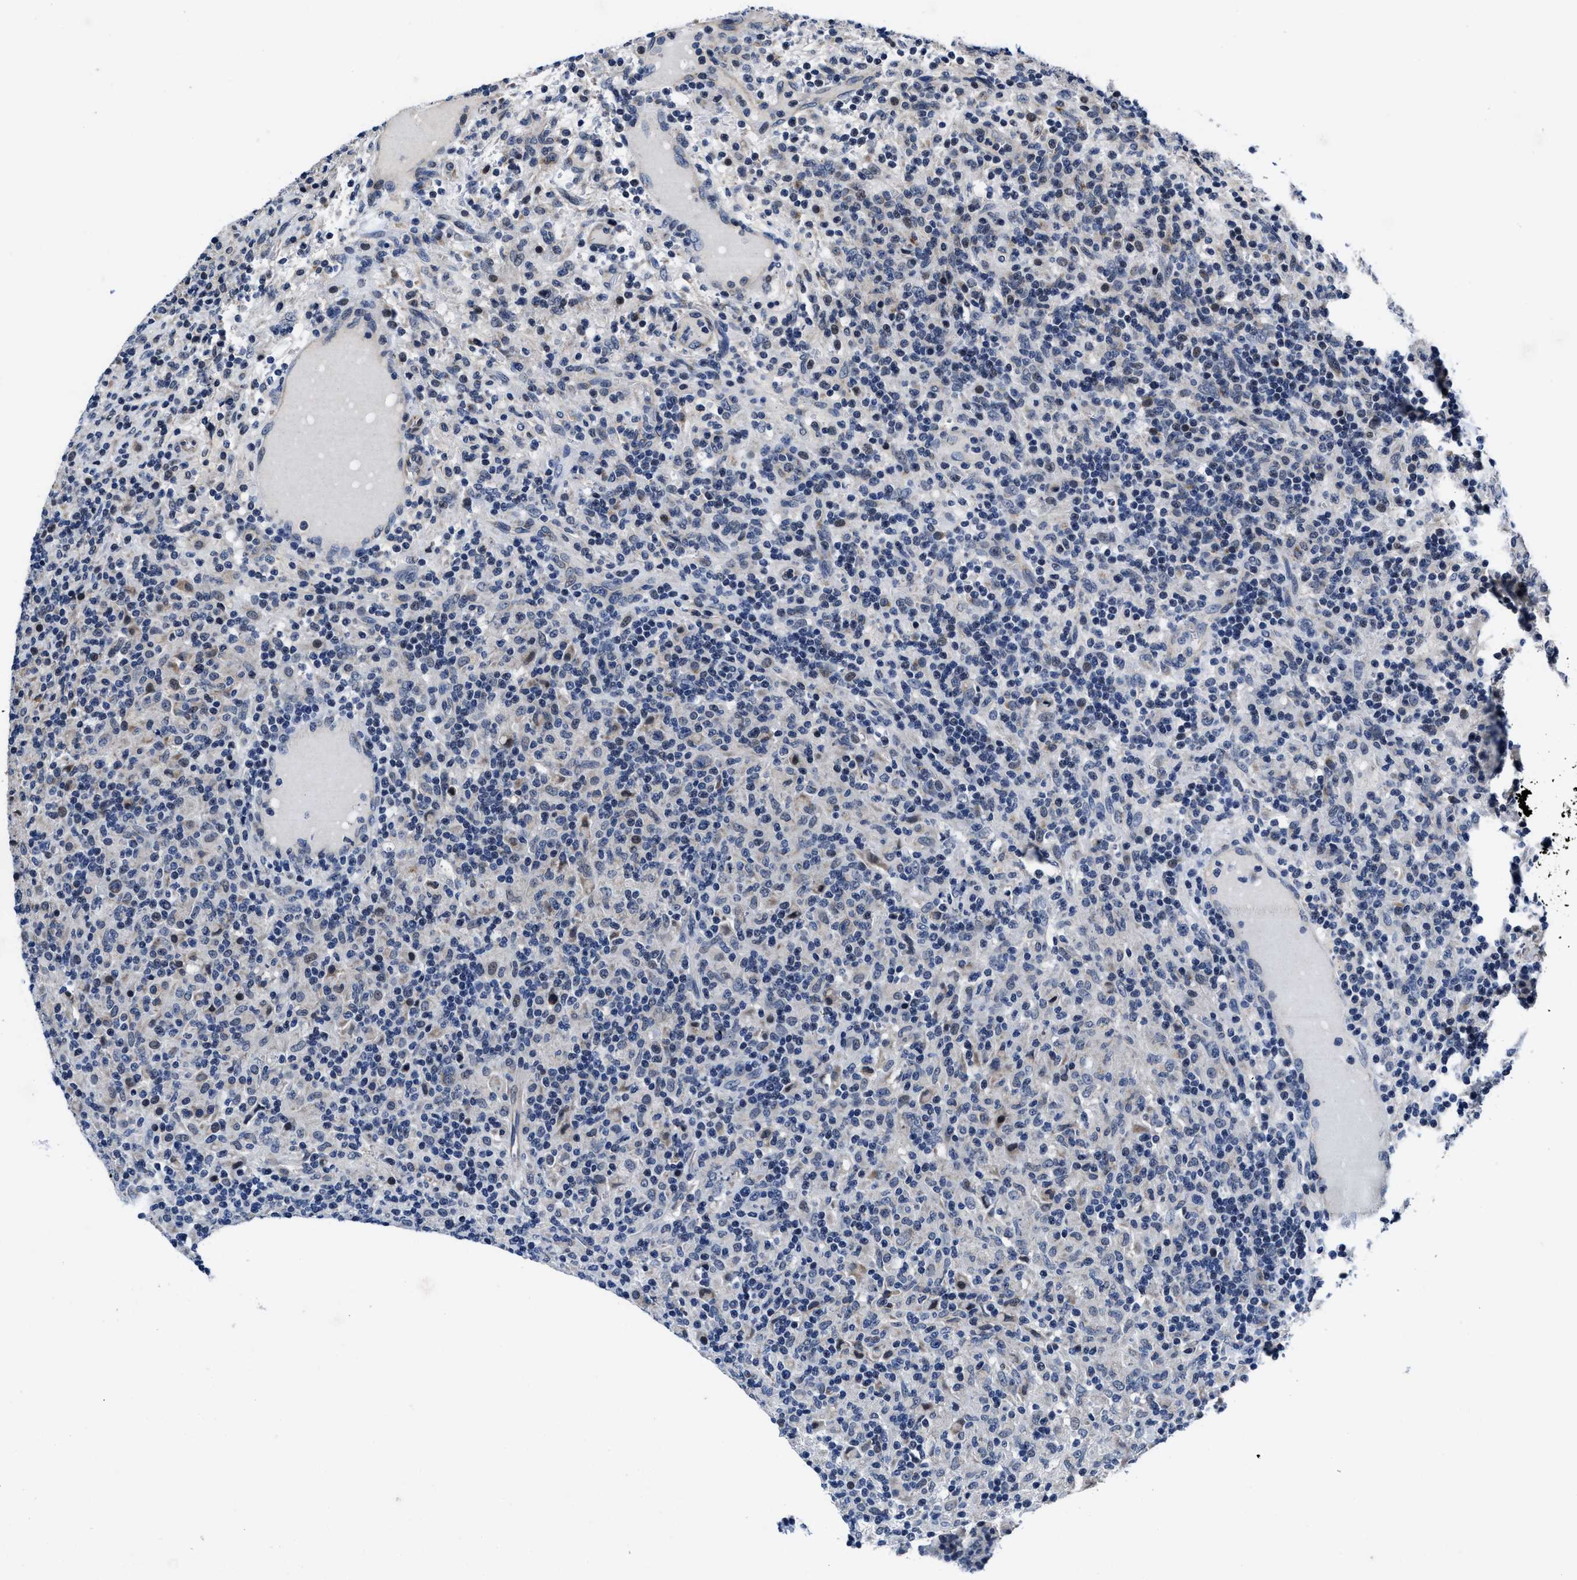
{"staining": {"intensity": "negative", "quantity": "none", "location": "none"}, "tissue": "lymphoma", "cell_type": "Tumor cells", "image_type": "cancer", "snomed": [{"axis": "morphology", "description": "Hodgkin's disease, NOS"}, {"axis": "topography", "description": "Lymph node"}], "caption": "The histopathology image displays no significant positivity in tumor cells of lymphoma. (DAB immunohistochemistry visualized using brightfield microscopy, high magnification).", "gene": "TMEM53", "patient": {"sex": "male", "age": 70}}